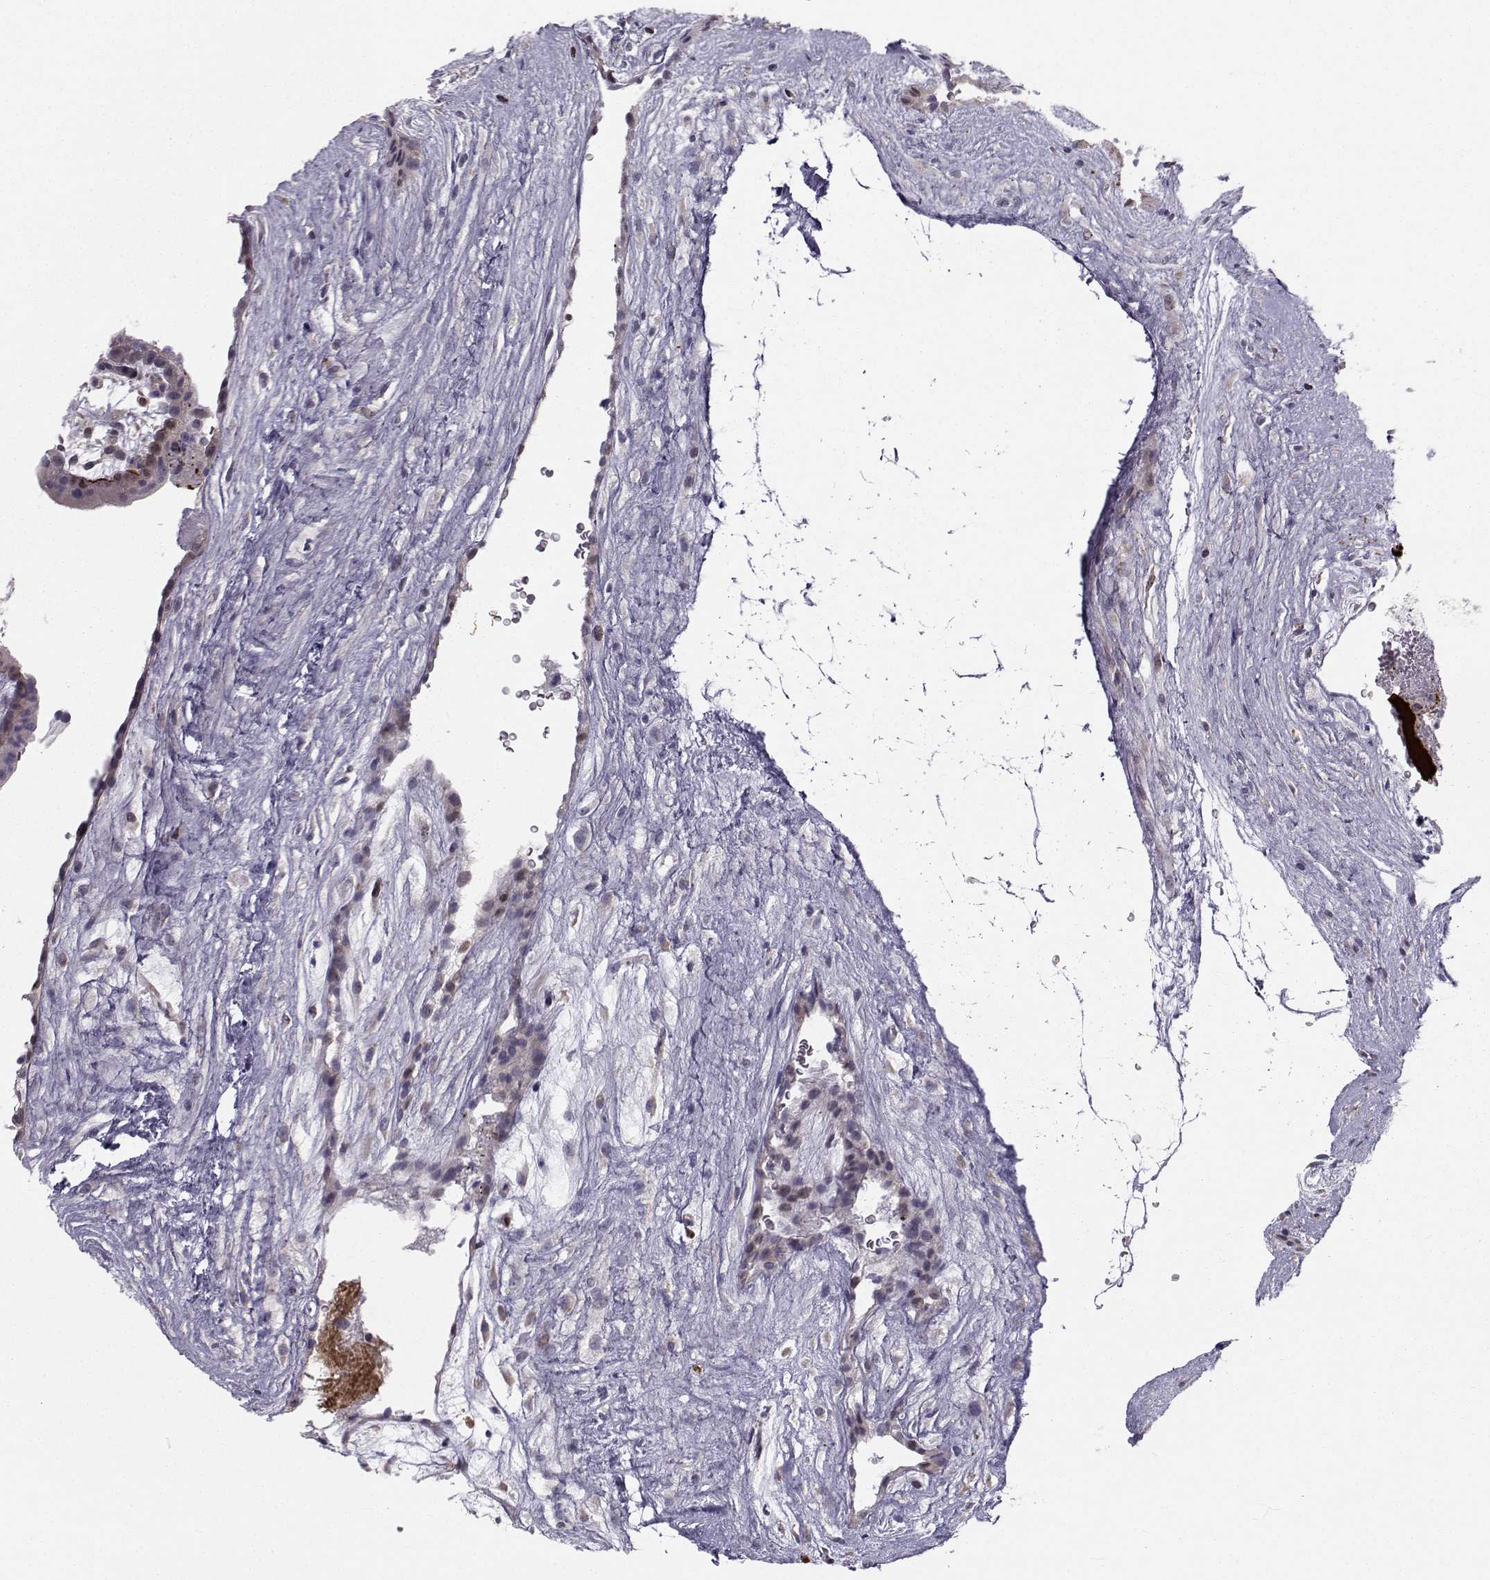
{"staining": {"intensity": "negative", "quantity": "none", "location": "none"}, "tissue": "placenta", "cell_type": "Decidual cells", "image_type": "normal", "snomed": [{"axis": "morphology", "description": "Normal tissue, NOS"}, {"axis": "topography", "description": "Placenta"}], "caption": "The immunohistochemistry (IHC) histopathology image has no significant staining in decidual cells of placenta.", "gene": "LRP8", "patient": {"sex": "female", "age": 19}}